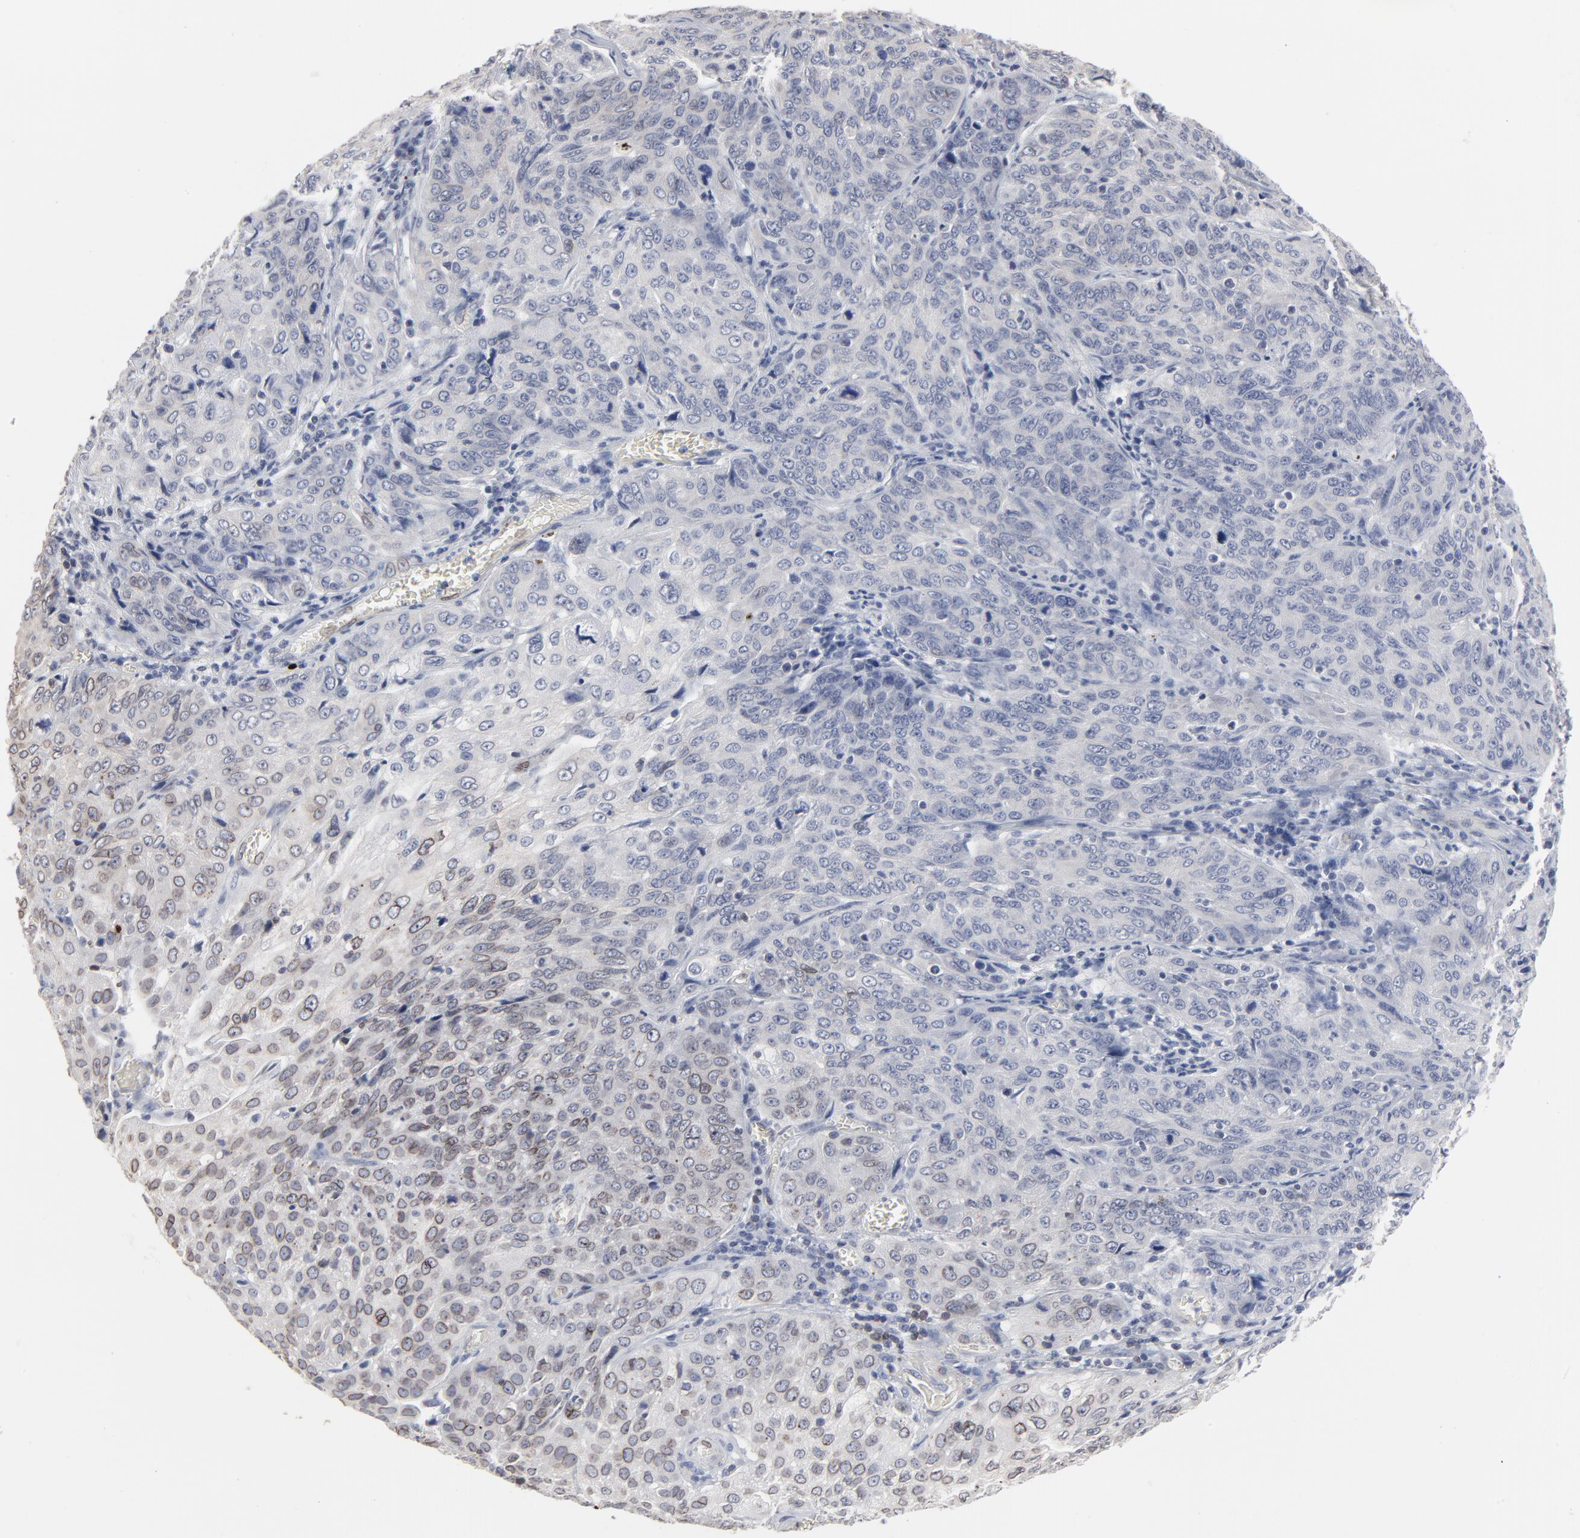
{"staining": {"intensity": "weak", "quantity": "25%-75%", "location": "cytoplasmic/membranous,nuclear"}, "tissue": "cervical cancer", "cell_type": "Tumor cells", "image_type": "cancer", "snomed": [{"axis": "morphology", "description": "Squamous cell carcinoma, NOS"}, {"axis": "topography", "description": "Cervix"}], "caption": "Squamous cell carcinoma (cervical) tissue displays weak cytoplasmic/membranous and nuclear staining in approximately 25%-75% of tumor cells", "gene": "SYNE2", "patient": {"sex": "female", "age": 38}}